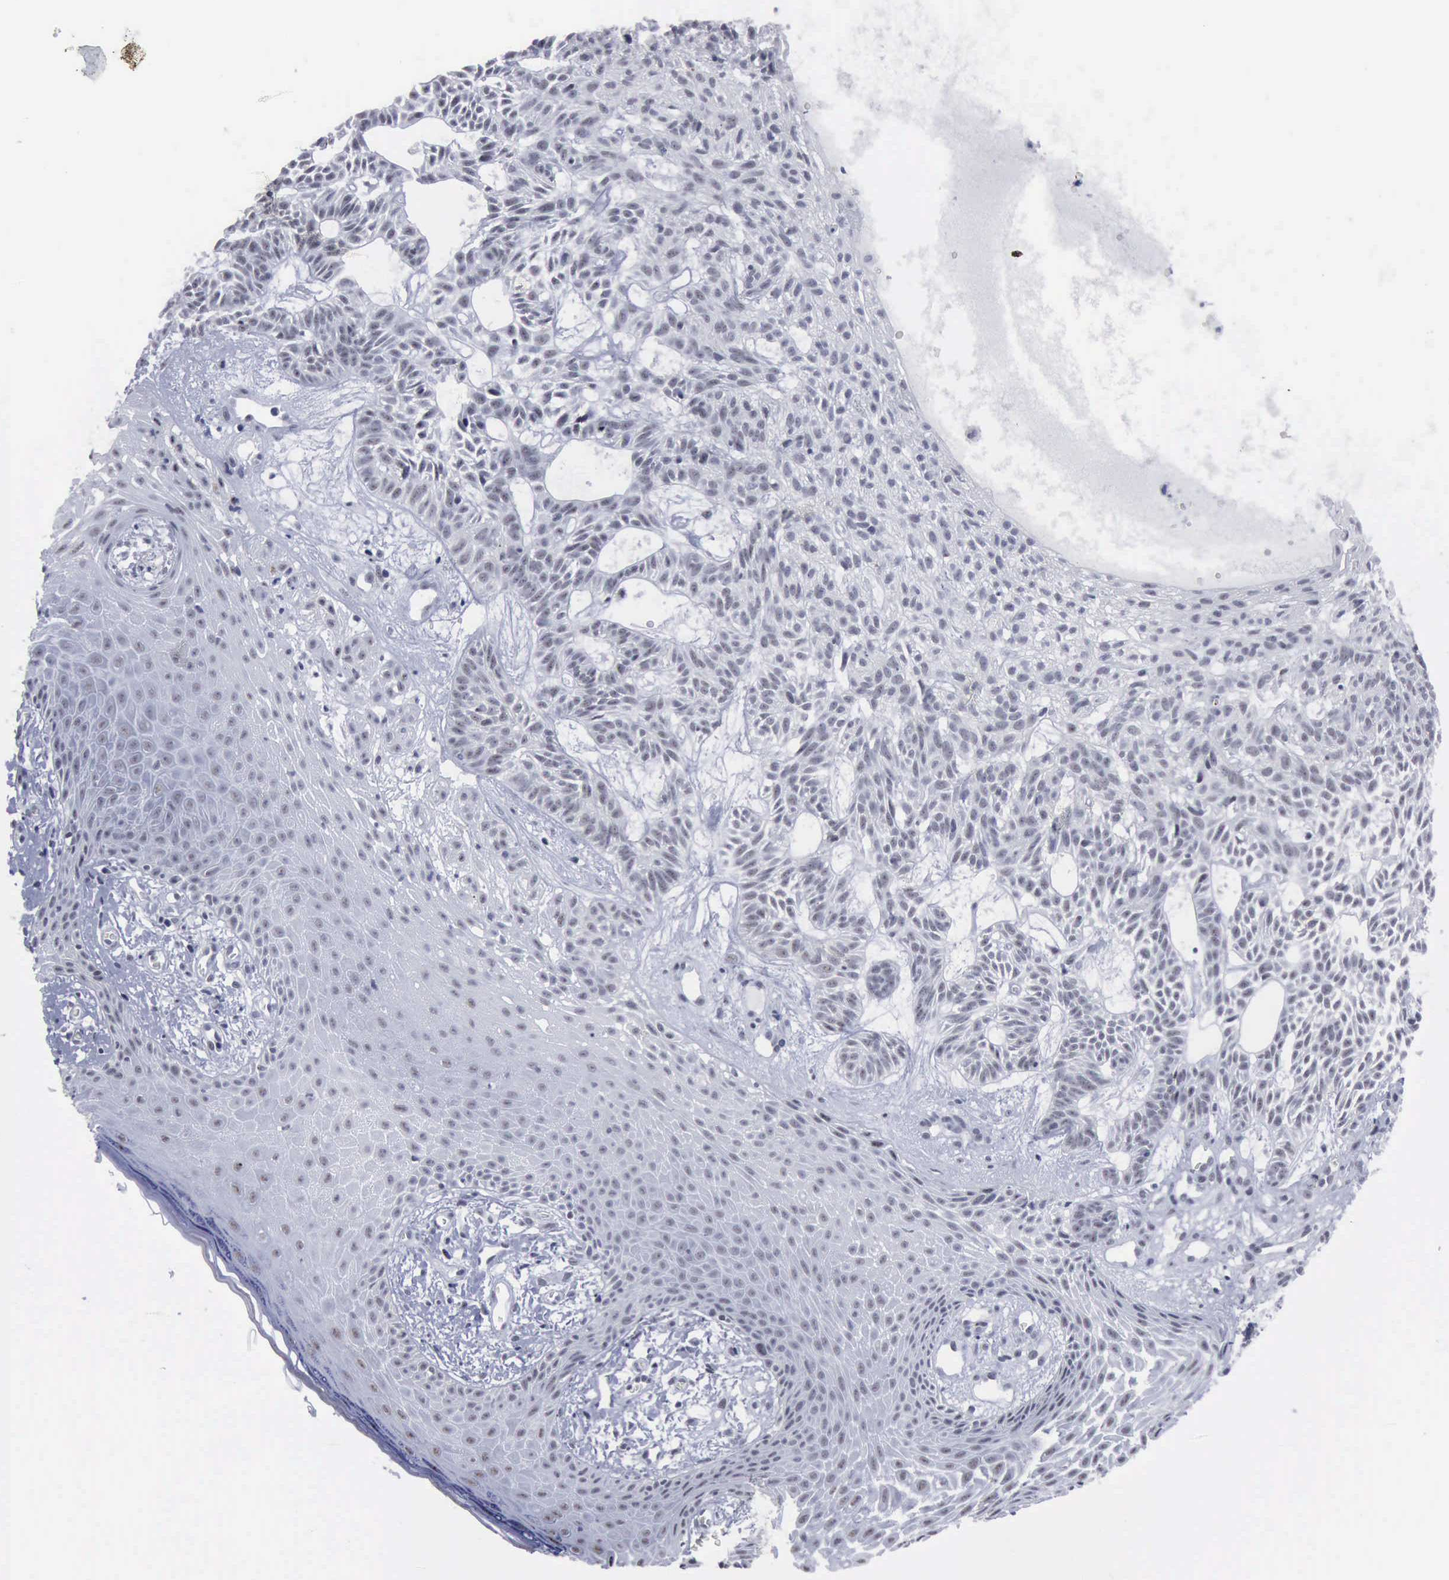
{"staining": {"intensity": "negative", "quantity": "none", "location": "none"}, "tissue": "skin cancer", "cell_type": "Tumor cells", "image_type": "cancer", "snomed": [{"axis": "morphology", "description": "Basal cell carcinoma"}, {"axis": "topography", "description": "Skin"}], "caption": "Immunohistochemistry (IHC) photomicrograph of neoplastic tissue: basal cell carcinoma (skin) stained with DAB reveals no significant protein positivity in tumor cells. (DAB (3,3'-diaminobenzidine) immunohistochemistry (IHC), high magnification).", "gene": "BRD1", "patient": {"sex": "male", "age": 75}}